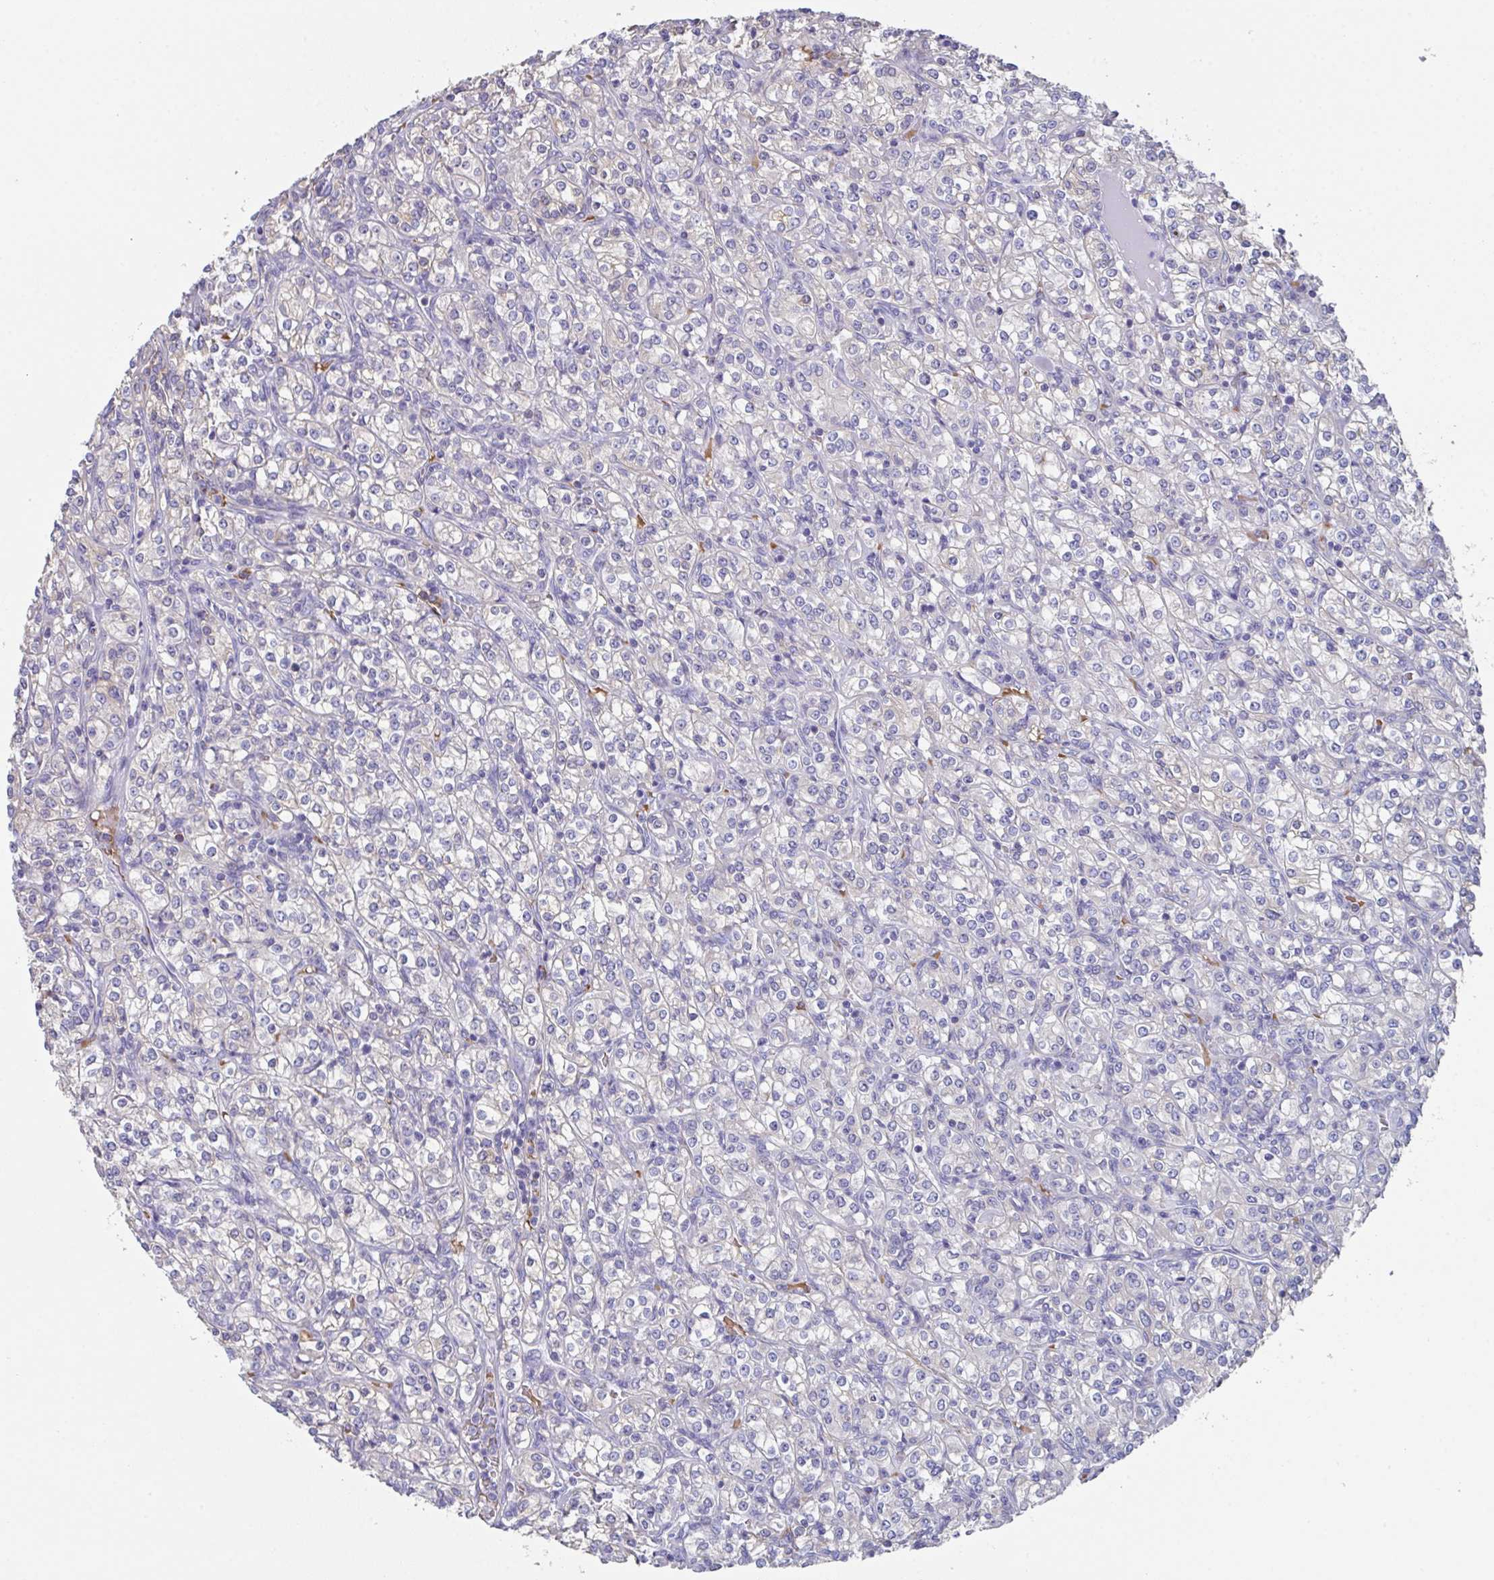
{"staining": {"intensity": "negative", "quantity": "none", "location": "none"}, "tissue": "renal cancer", "cell_type": "Tumor cells", "image_type": "cancer", "snomed": [{"axis": "morphology", "description": "Adenocarcinoma, NOS"}, {"axis": "topography", "description": "Kidney"}], "caption": "This is an immunohistochemistry (IHC) image of renal adenocarcinoma. There is no positivity in tumor cells.", "gene": "TFAP2C", "patient": {"sex": "male", "age": 77}}